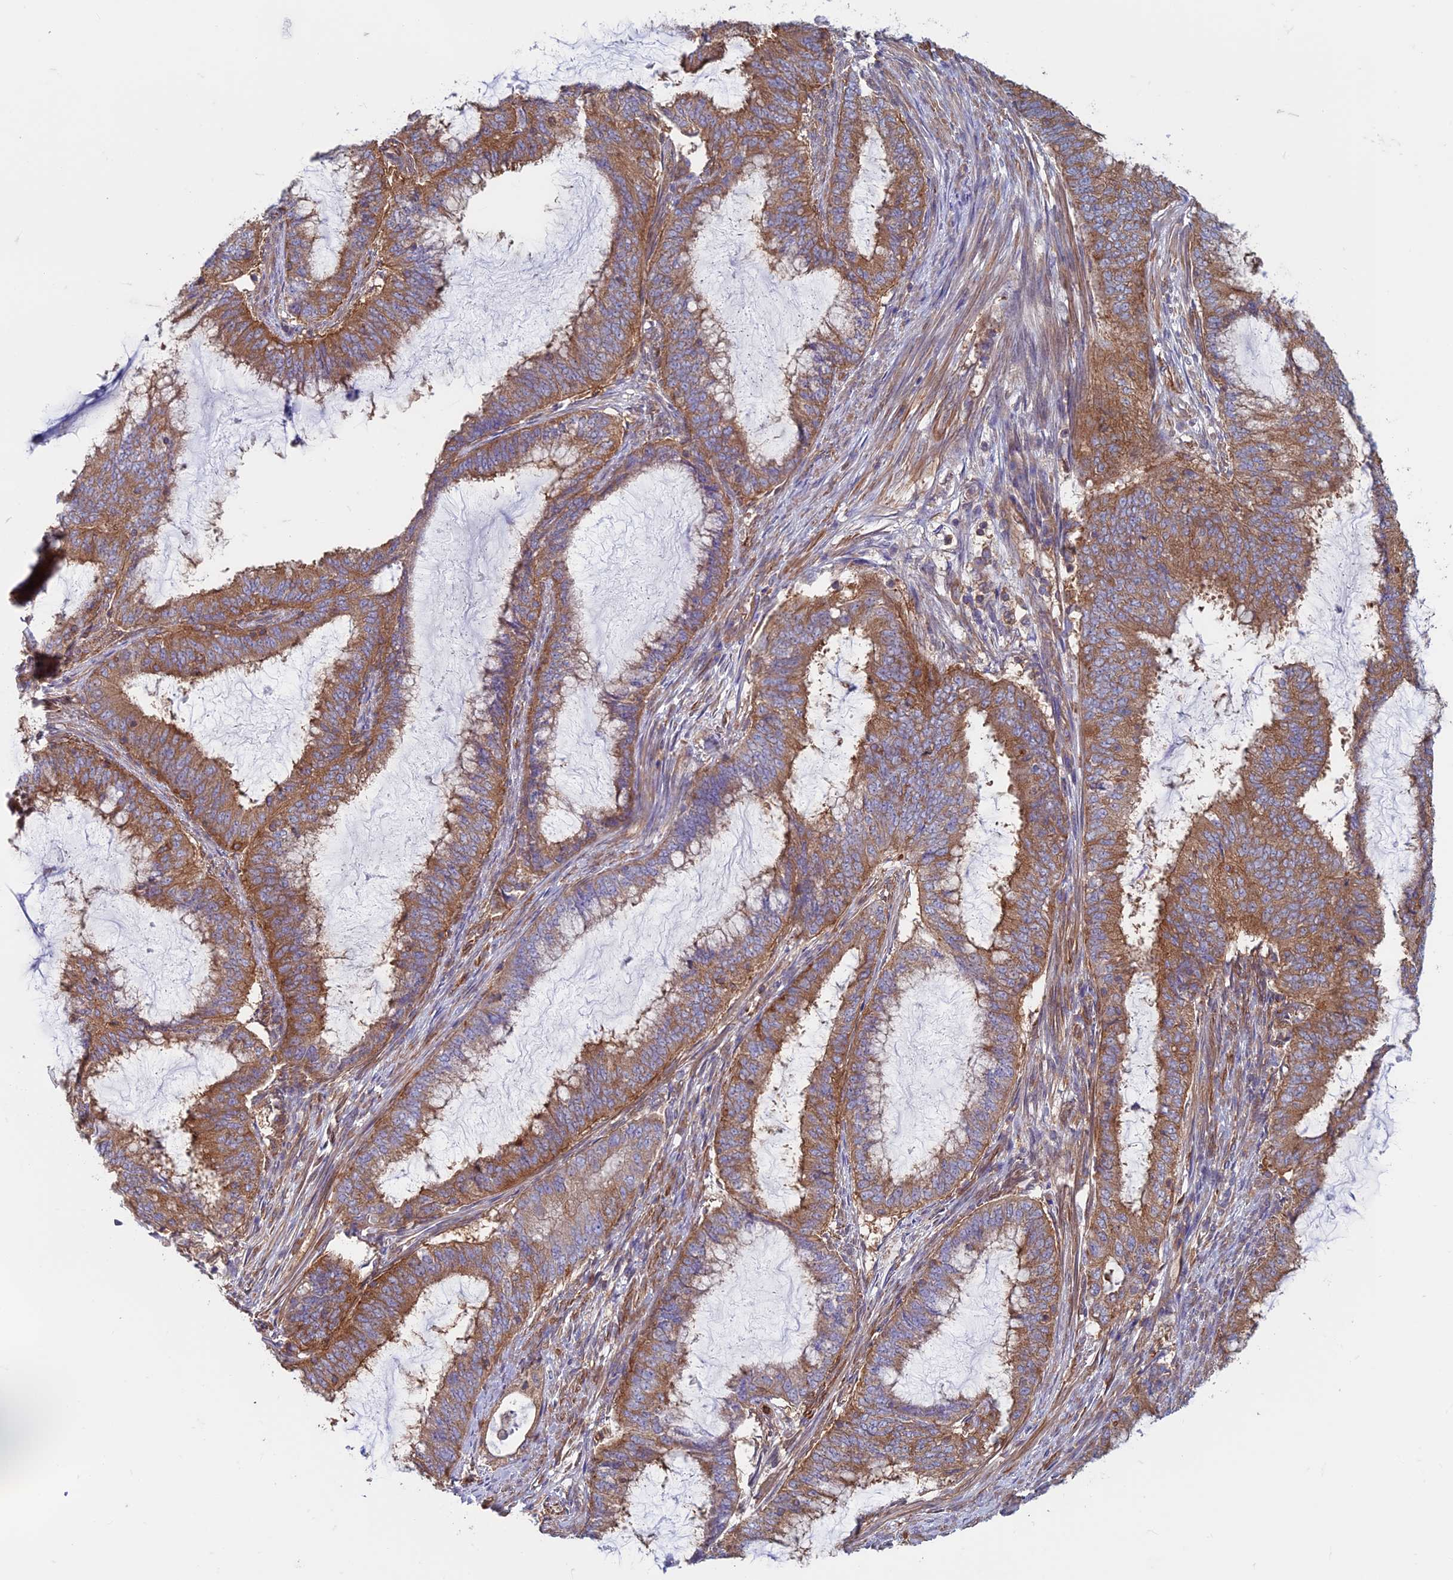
{"staining": {"intensity": "moderate", "quantity": ">75%", "location": "cytoplasmic/membranous"}, "tissue": "endometrial cancer", "cell_type": "Tumor cells", "image_type": "cancer", "snomed": [{"axis": "morphology", "description": "Adenocarcinoma, NOS"}, {"axis": "topography", "description": "Endometrium"}], "caption": "This micrograph displays IHC staining of human endometrial adenocarcinoma, with medium moderate cytoplasmic/membranous staining in about >75% of tumor cells.", "gene": "DNM1L", "patient": {"sex": "female", "age": 51}}